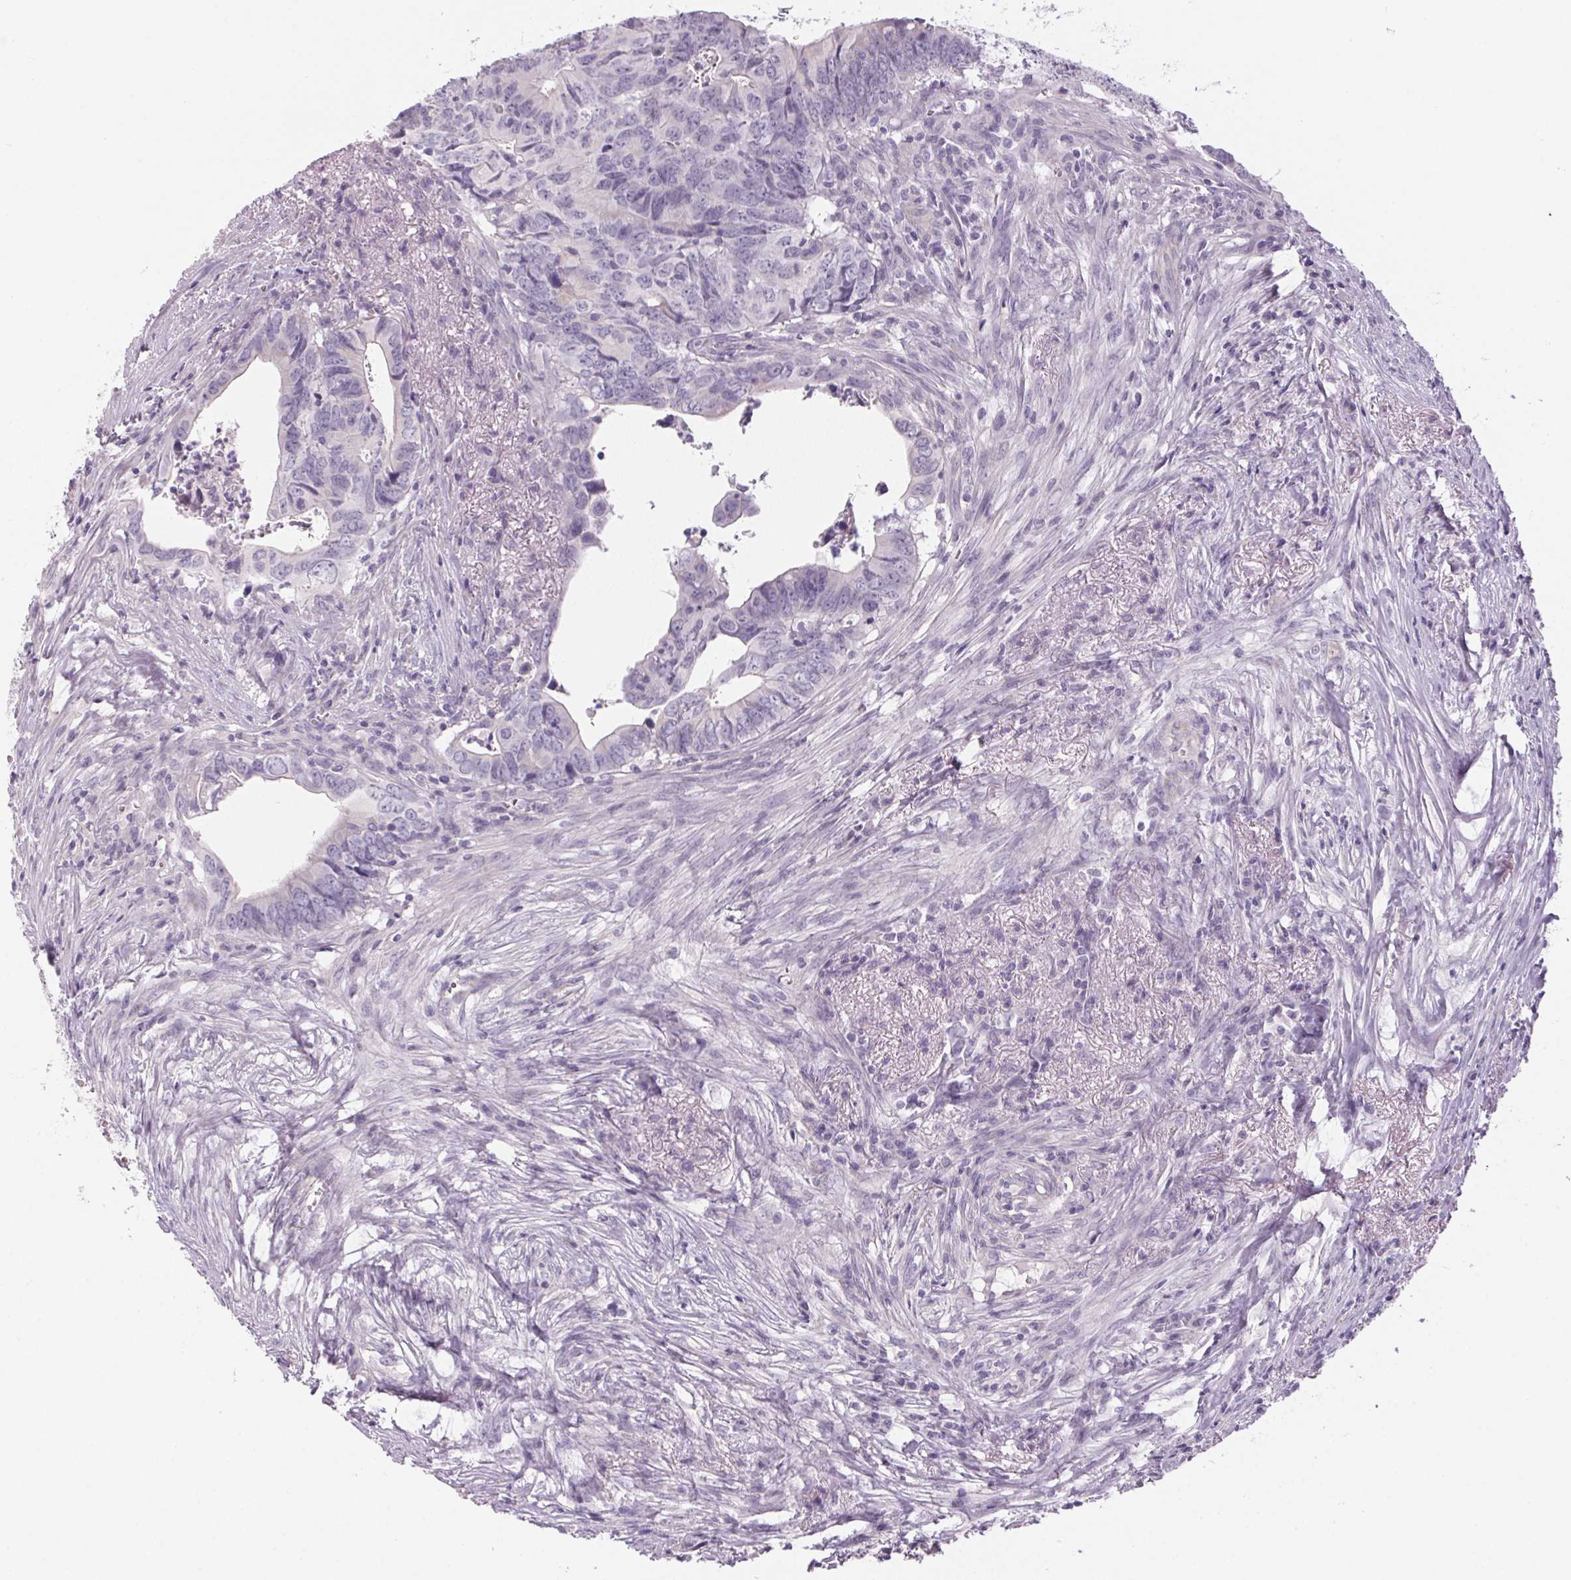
{"staining": {"intensity": "negative", "quantity": "none", "location": "none"}, "tissue": "colorectal cancer", "cell_type": "Tumor cells", "image_type": "cancer", "snomed": [{"axis": "morphology", "description": "Adenocarcinoma, NOS"}, {"axis": "topography", "description": "Colon"}], "caption": "Colorectal adenocarcinoma was stained to show a protein in brown. There is no significant staining in tumor cells. Nuclei are stained in blue.", "gene": "SMYD1", "patient": {"sex": "female", "age": 82}}